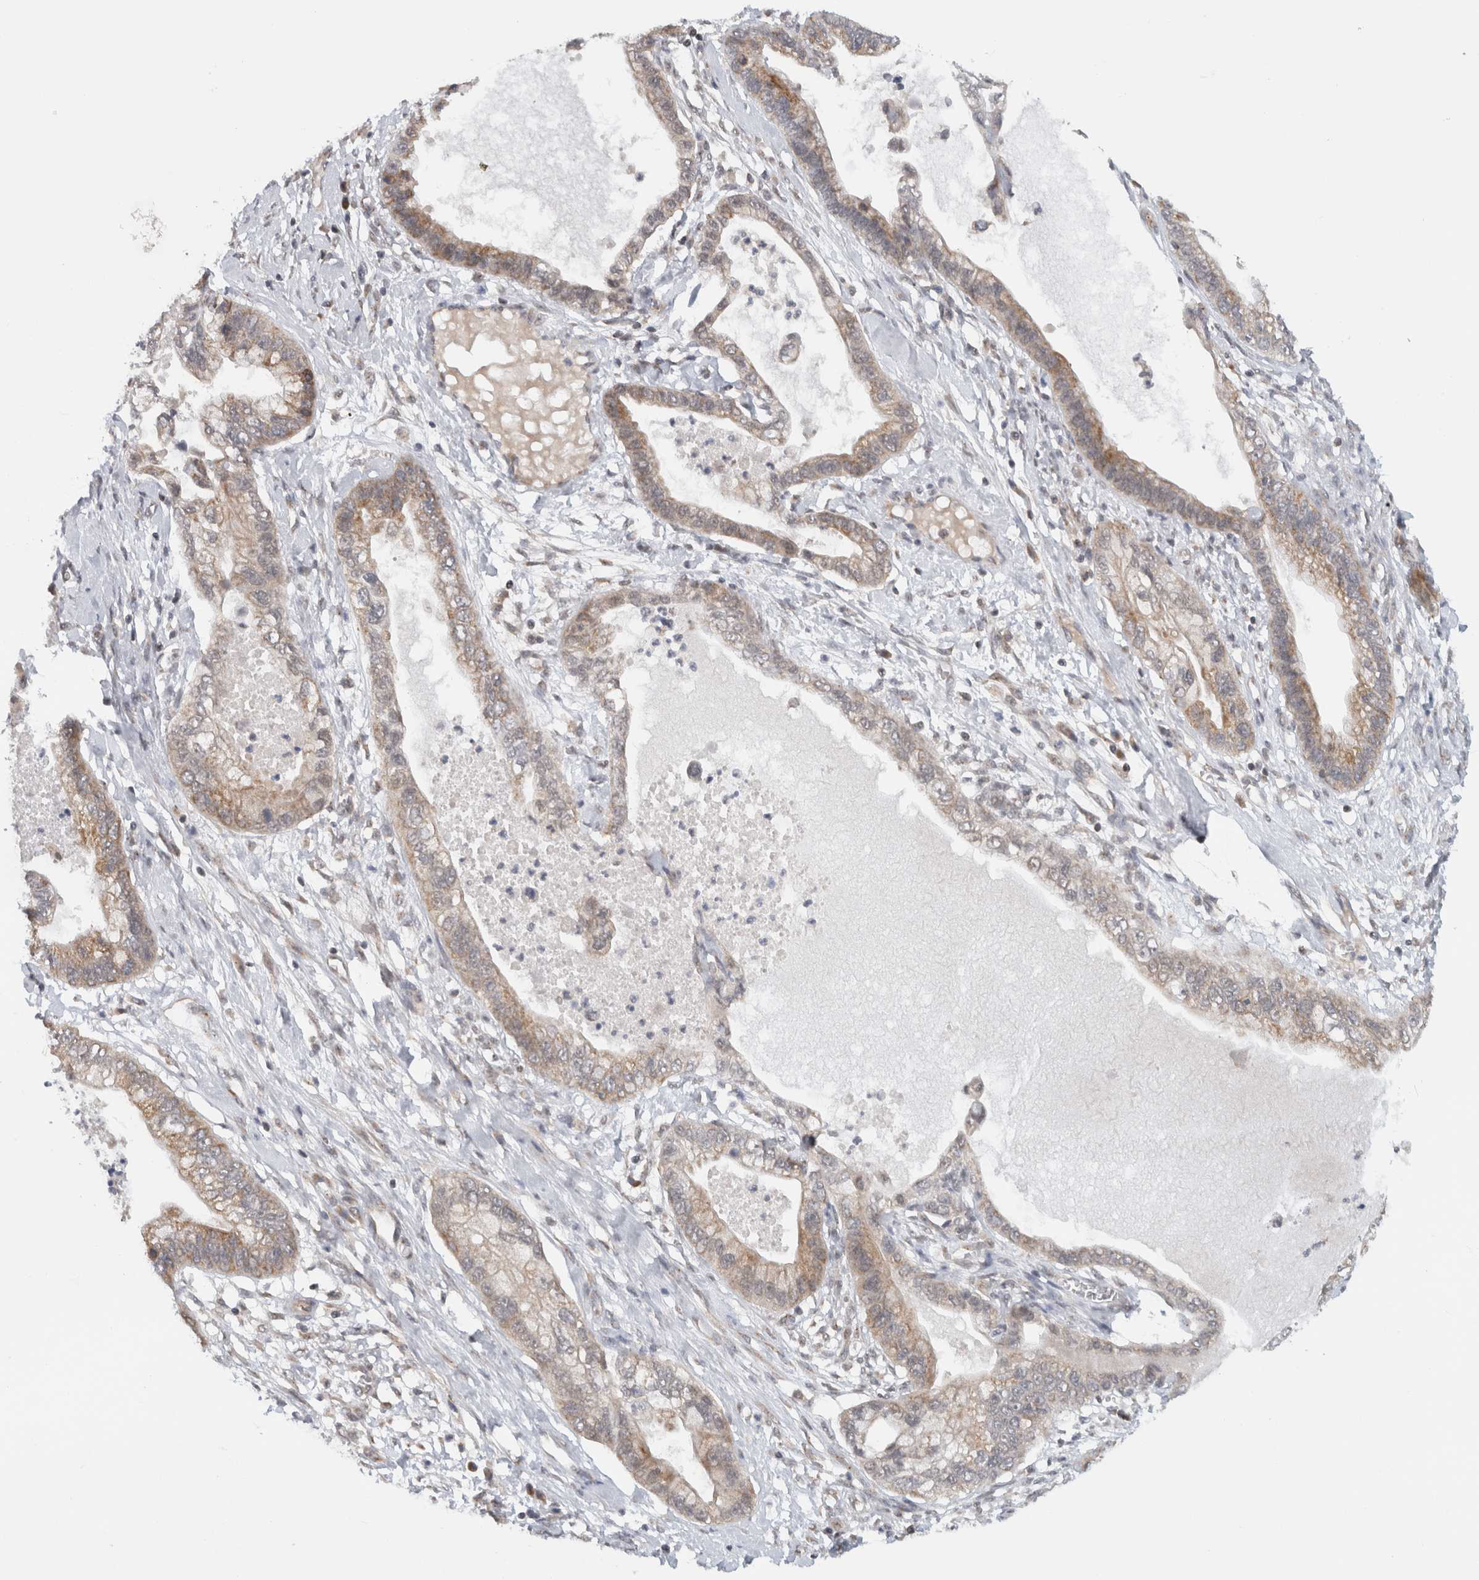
{"staining": {"intensity": "moderate", "quantity": "<25%", "location": "cytoplasmic/membranous"}, "tissue": "cervical cancer", "cell_type": "Tumor cells", "image_type": "cancer", "snomed": [{"axis": "morphology", "description": "Adenocarcinoma, NOS"}, {"axis": "topography", "description": "Cervix"}], "caption": "DAB immunohistochemical staining of human adenocarcinoma (cervical) shows moderate cytoplasmic/membranous protein staining in about <25% of tumor cells.", "gene": "CMC2", "patient": {"sex": "female", "age": 44}}